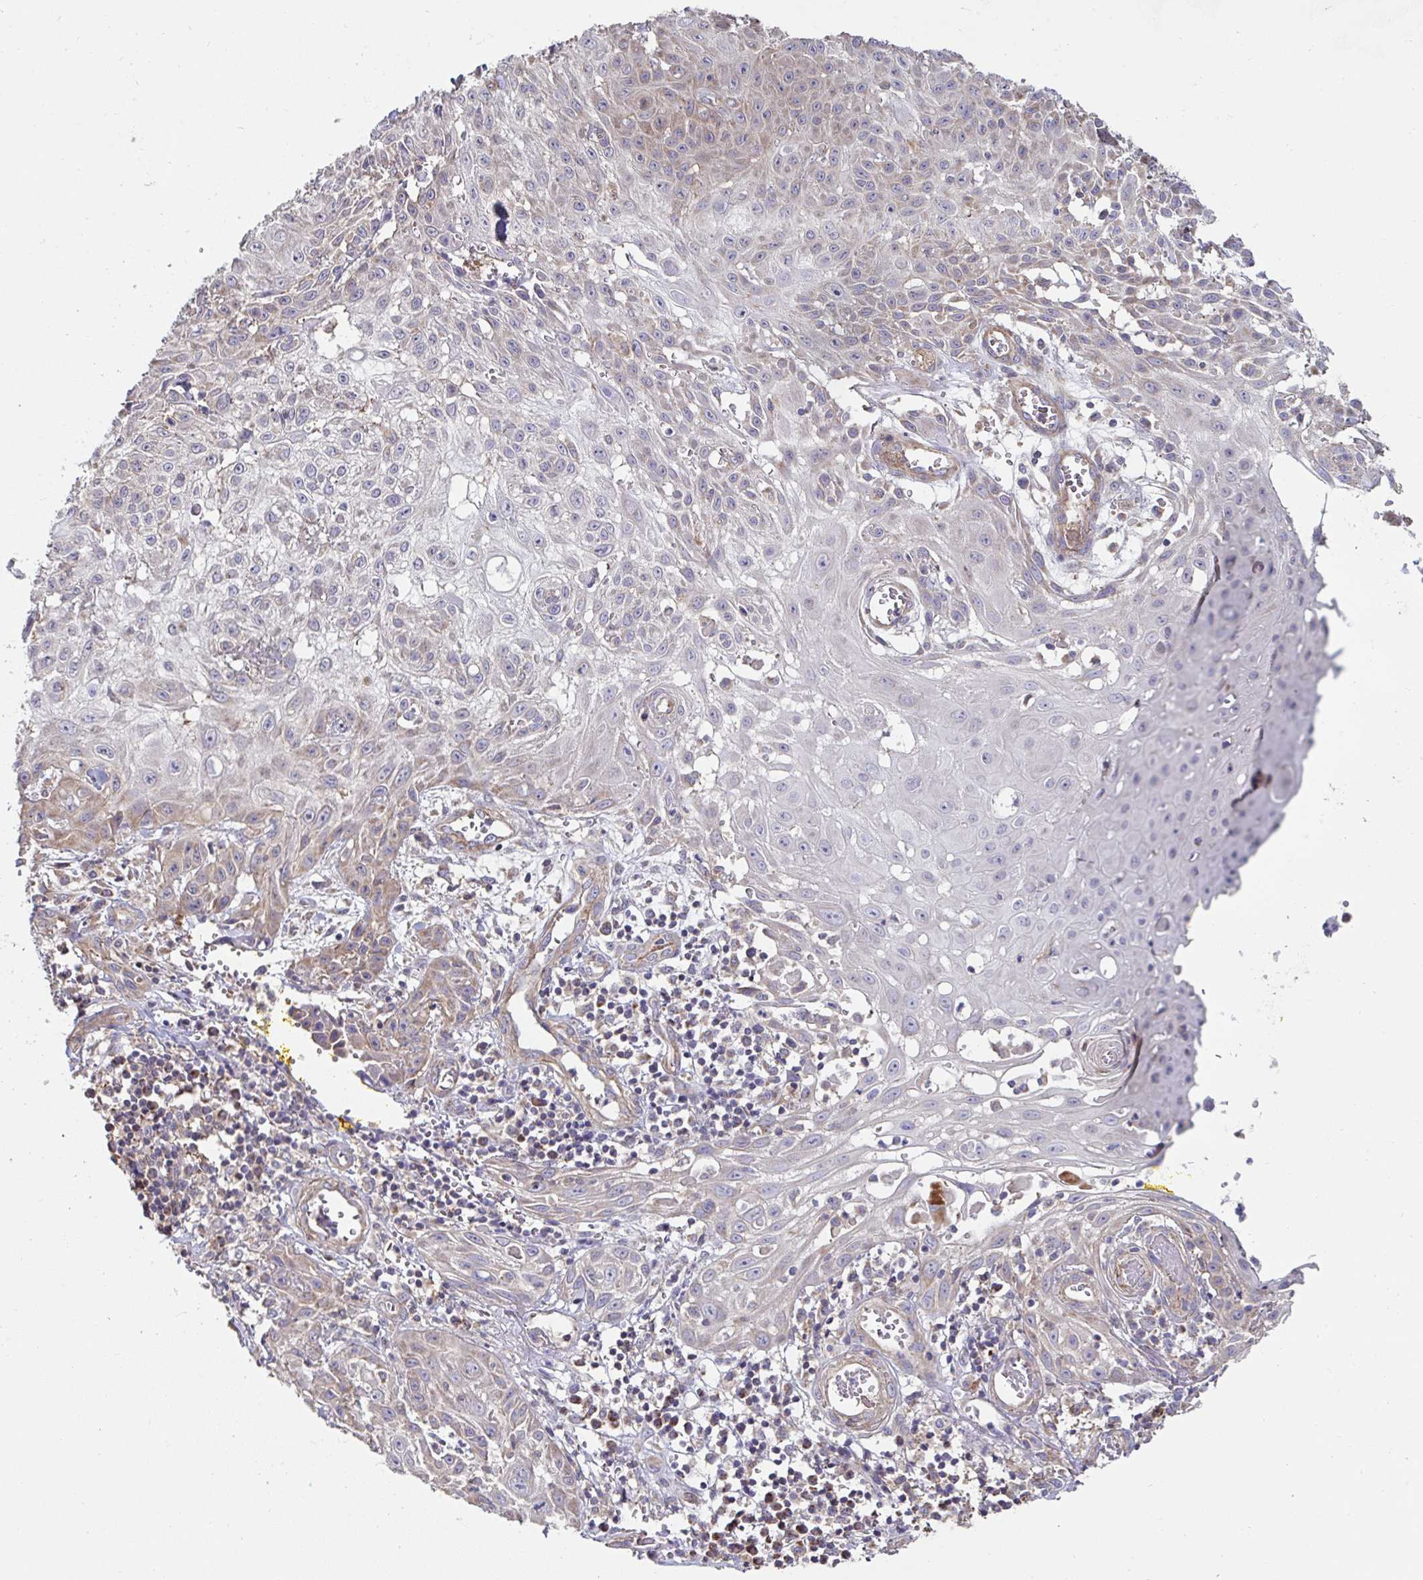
{"staining": {"intensity": "weak", "quantity": "<25%", "location": "cytoplasmic/membranous"}, "tissue": "skin cancer", "cell_type": "Tumor cells", "image_type": "cancer", "snomed": [{"axis": "morphology", "description": "Squamous cell carcinoma, NOS"}, {"axis": "topography", "description": "Skin"}, {"axis": "topography", "description": "Vulva"}], "caption": "This is a image of immunohistochemistry staining of skin squamous cell carcinoma, which shows no staining in tumor cells.", "gene": "DZANK1", "patient": {"sex": "female", "age": 71}}